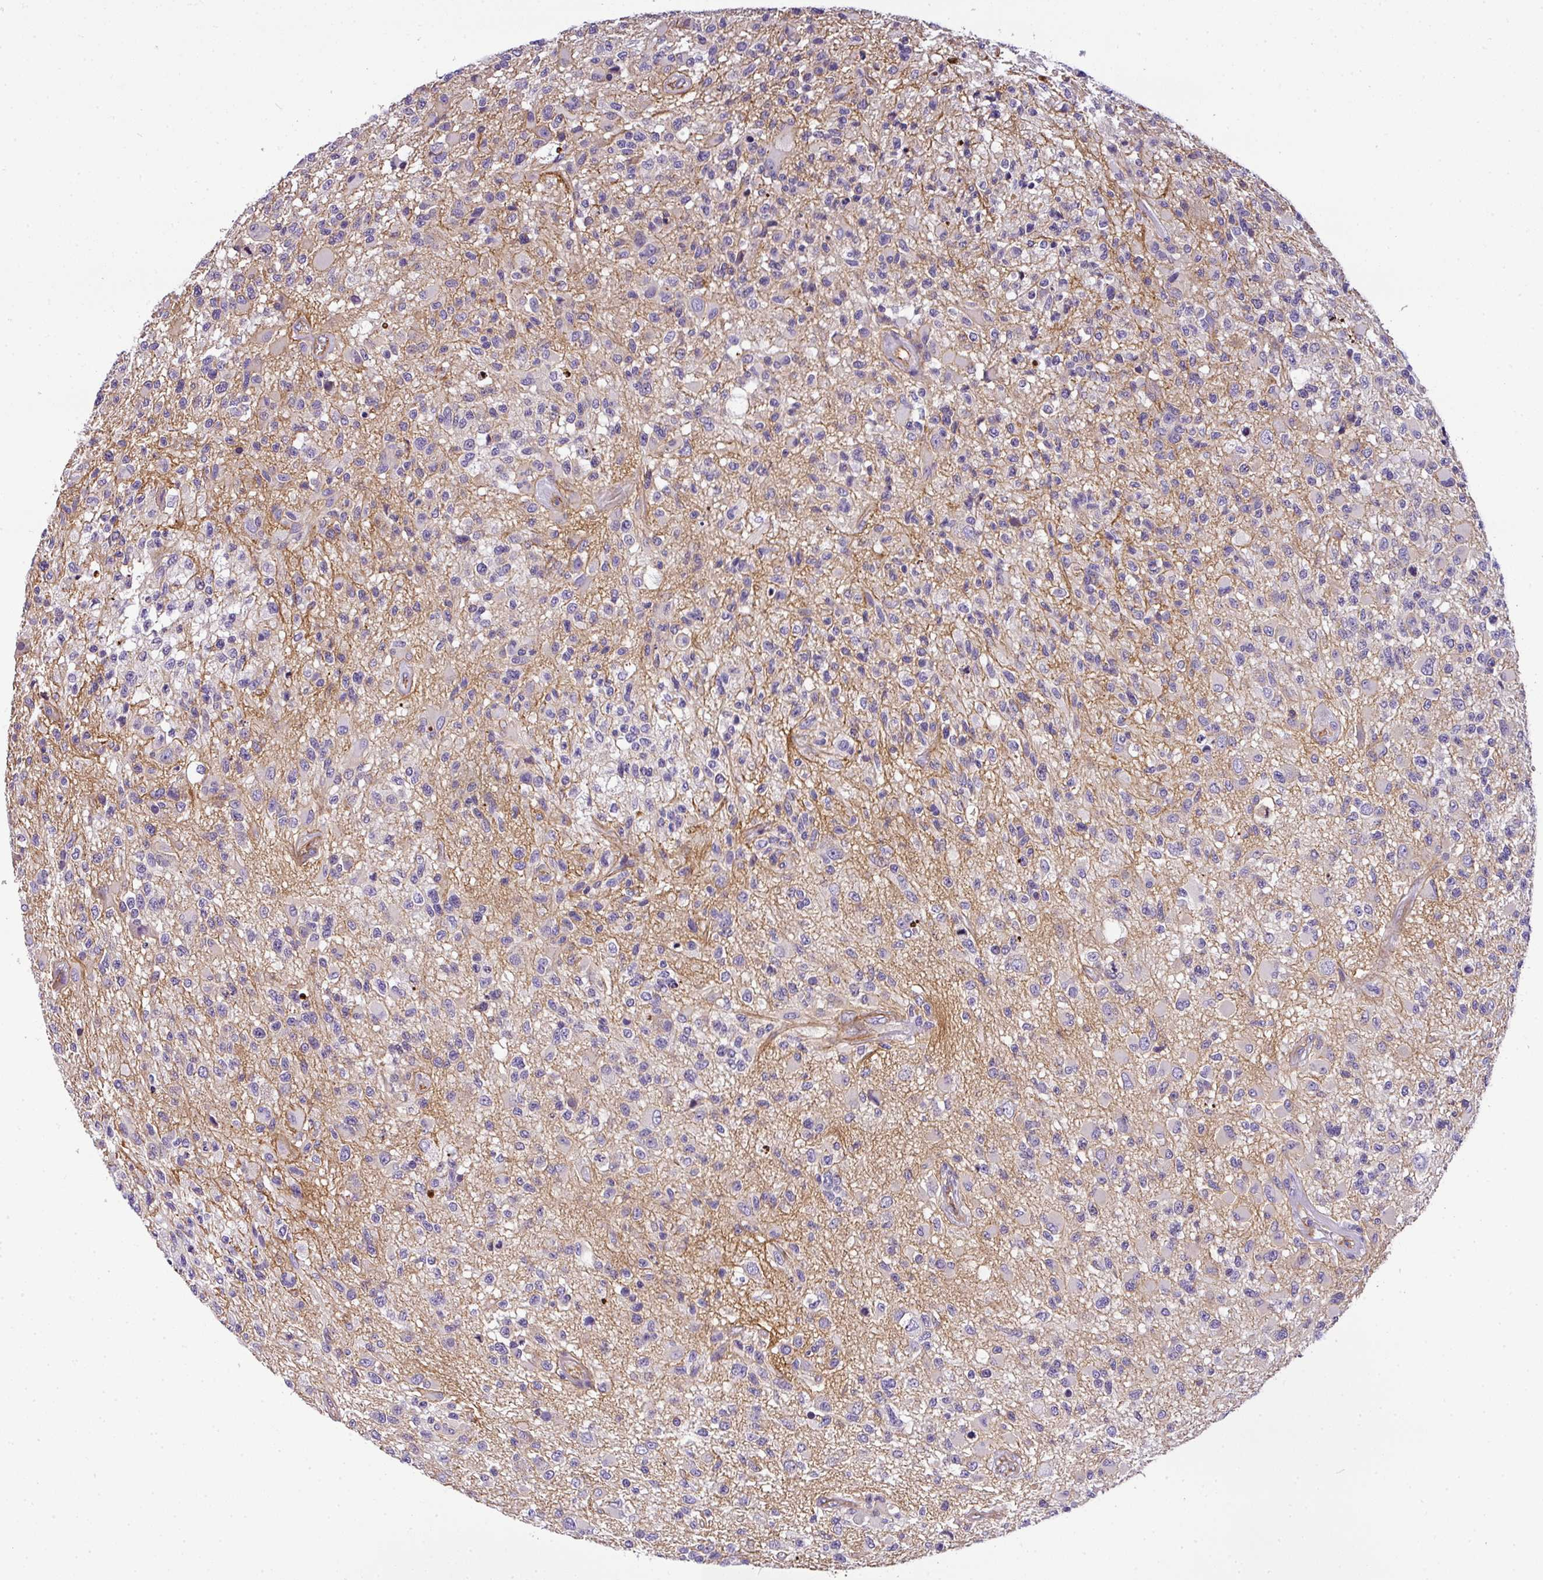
{"staining": {"intensity": "negative", "quantity": "none", "location": "none"}, "tissue": "glioma", "cell_type": "Tumor cells", "image_type": "cancer", "snomed": [{"axis": "morphology", "description": "Glioma, malignant, High grade"}, {"axis": "morphology", "description": "Glioblastoma, NOS"}, {"axis": "topography", "description": "Brain"}], "caption": "There is no significant positivity in tumor cells of glioma. (Brightfield microscopy of DAB IHC at high magnification).", "gene": "OR11H4", "patient": {"sex": "male", "age": 60}}